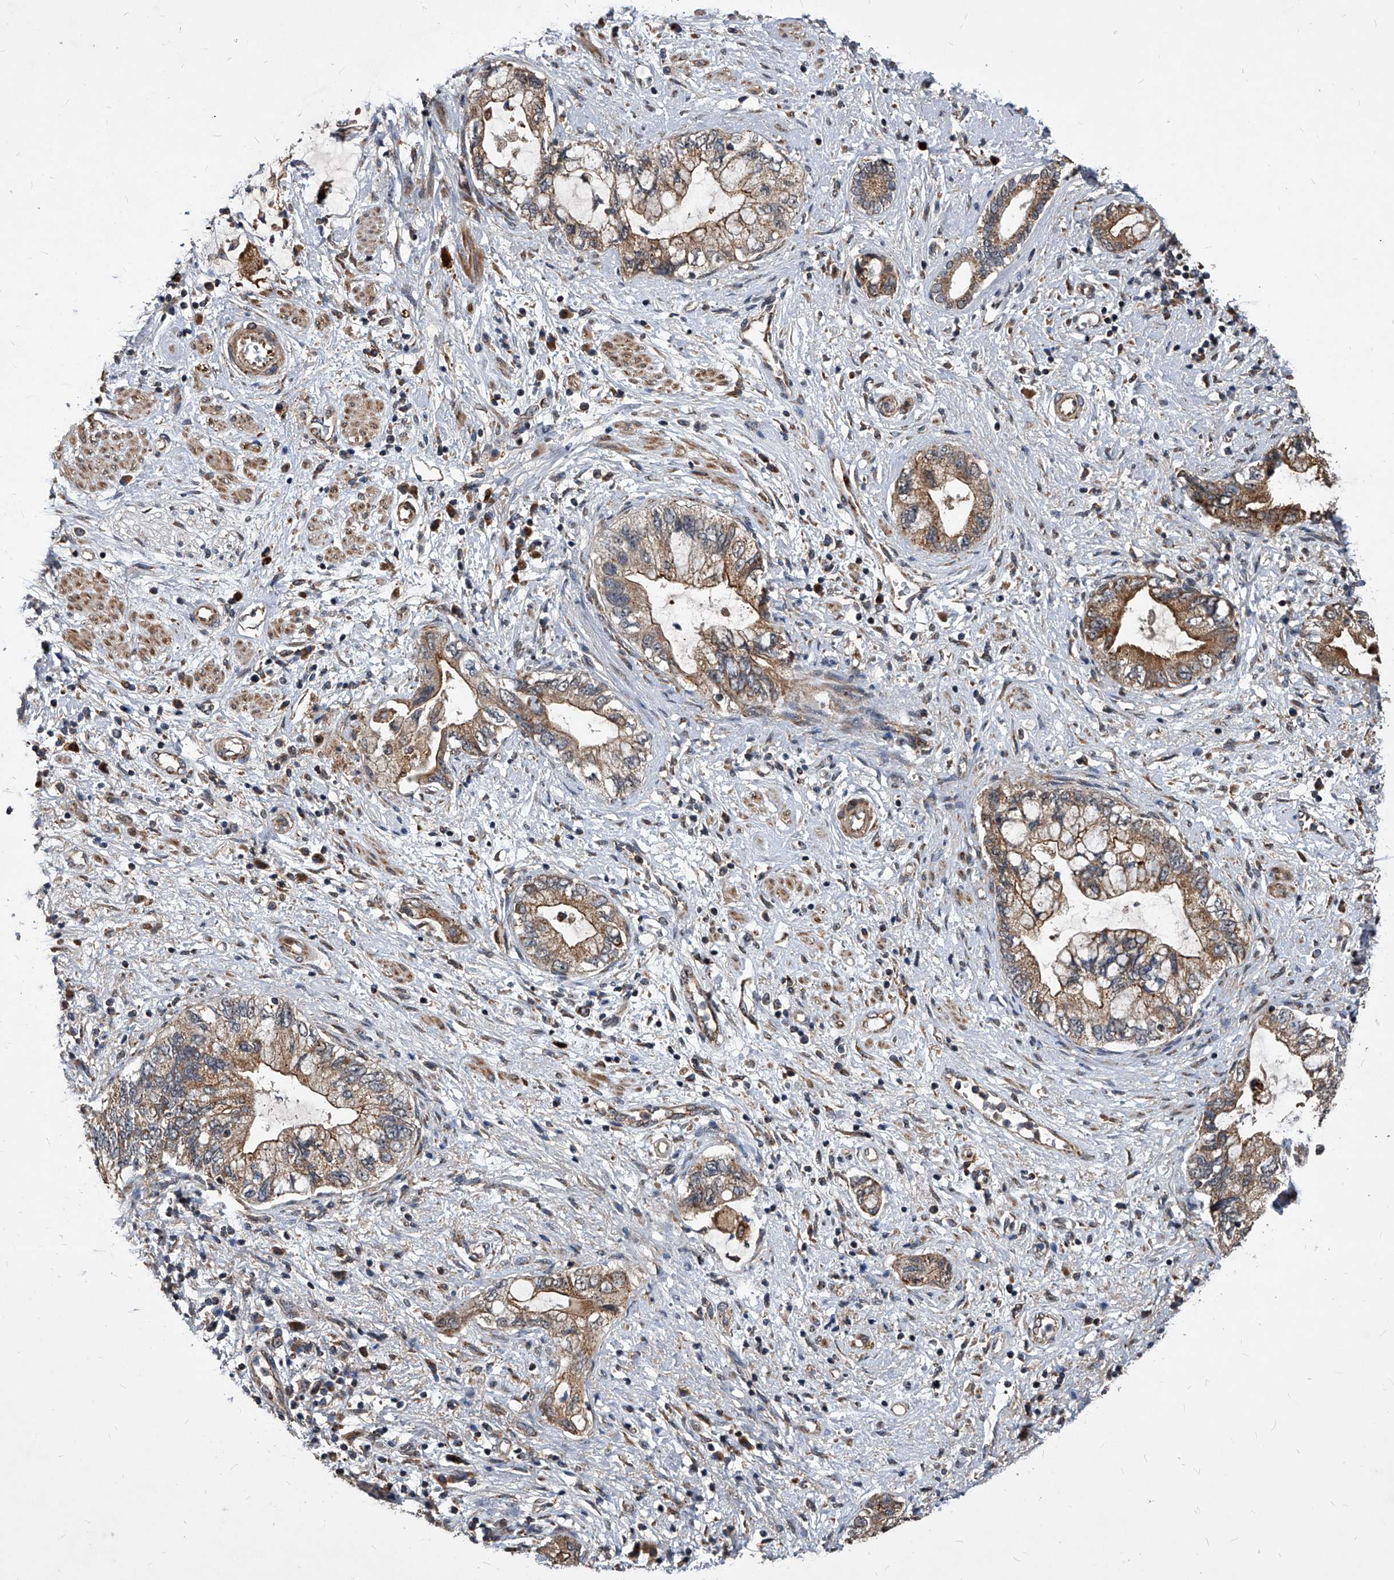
{"staining": {"intensity": "moderate", "quantity": ">75%", "location": "cytoplasmic/membranous"}, "tissue": "pancreatic cancer", "cell_type": "Tumor cells", "image_type": "cancer", "snomed": [{"axis": "morphology", "description": "Adenocarcinoma, NOS"}, {"axis": "topography", "description": "Pancreas"}], "caption": "Tumor cells reveal medium levels of moderate cytoplasmic/membranous staining in approximately >75% of cells in pancreatic adenocarcinoma.", "gene": "SOBP", "patient": {"sex": "female", "age": 73}}